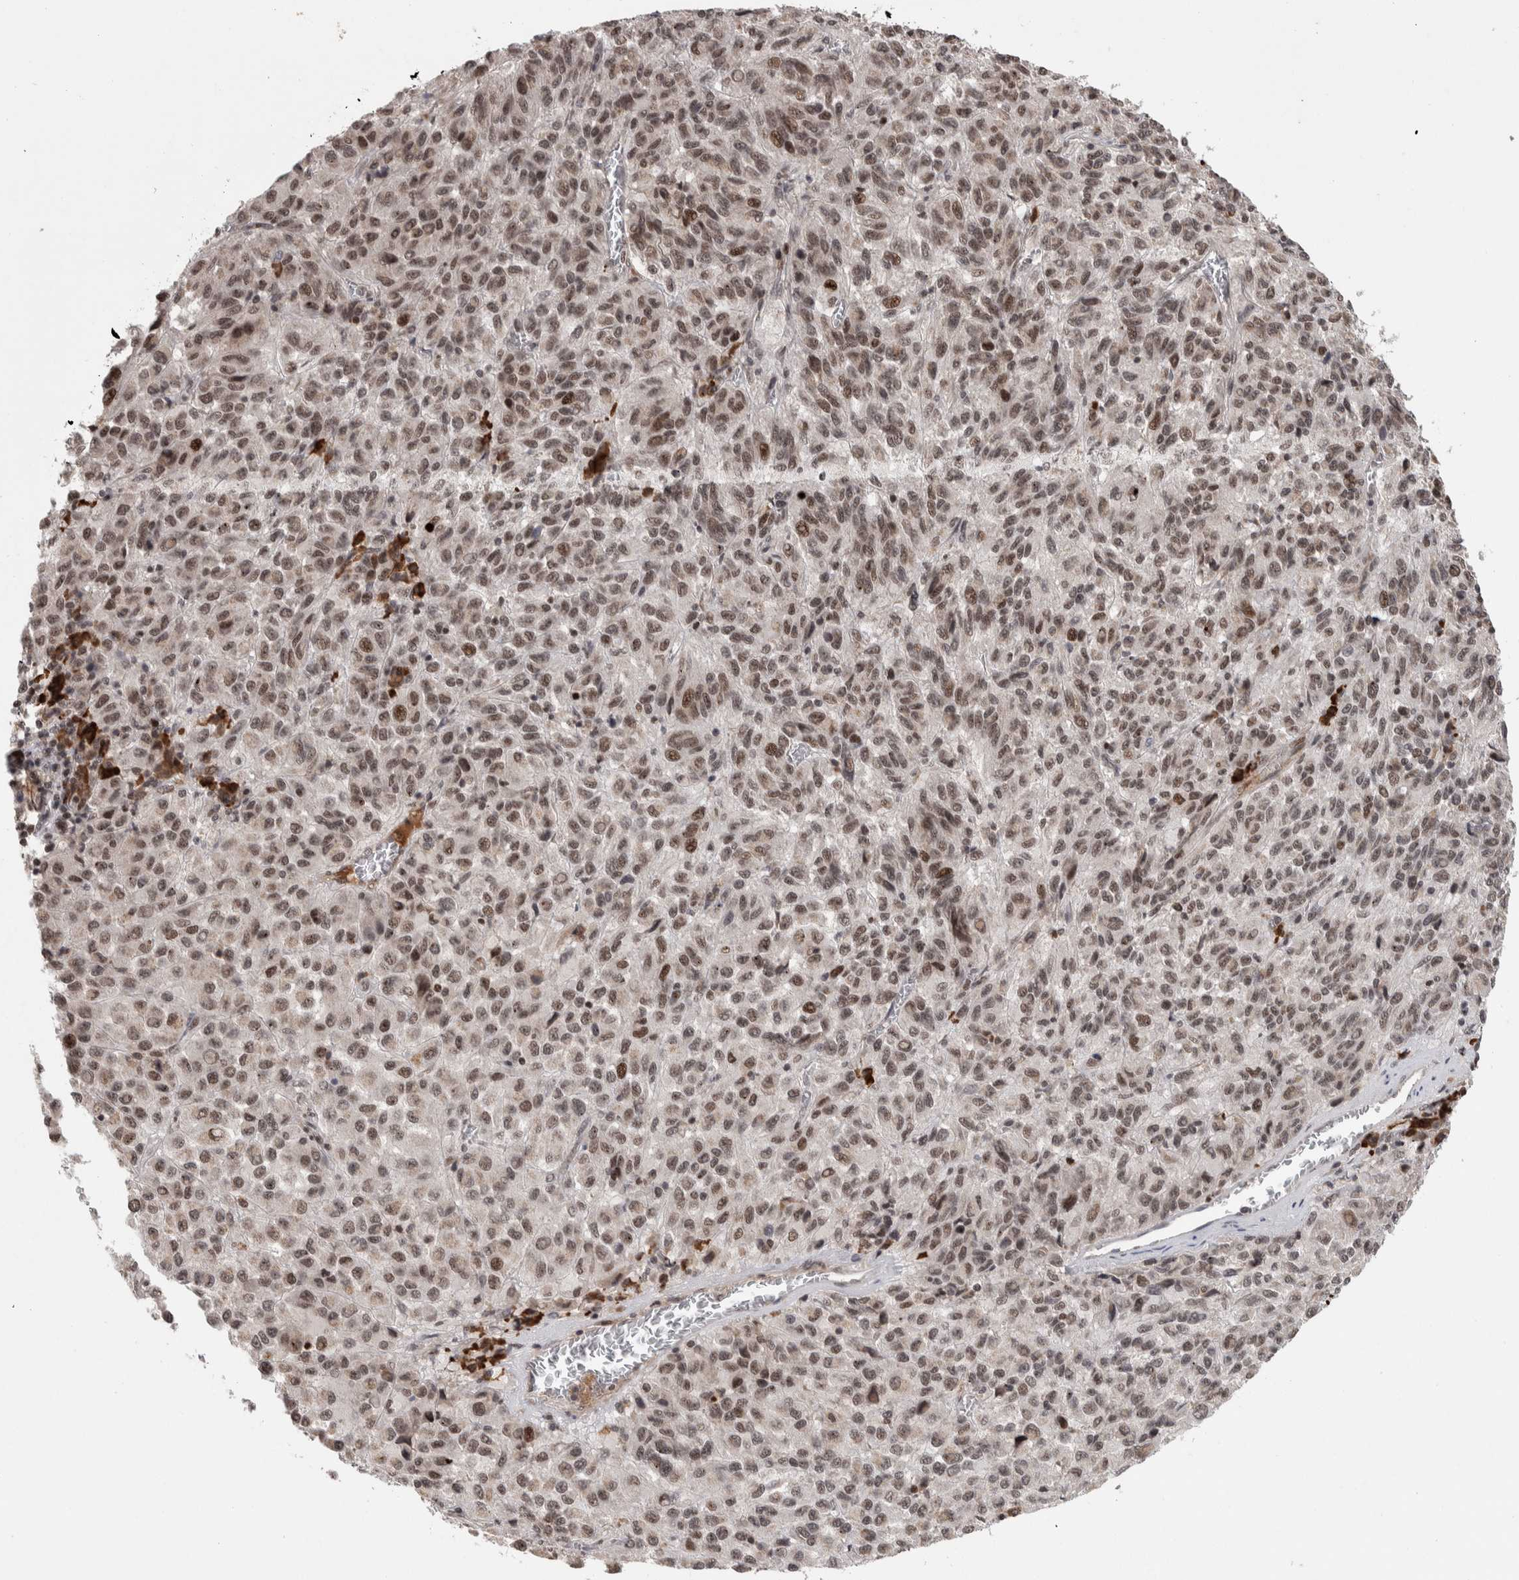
{"staining": {"intensity": "moderate", "quantity": ">75%", "location": "nuclear"}, "tissue": "skin cancer", "cell_type": "Tumor cells", "image_type": "cancer", "snomed": [{"axis": "morphology", "description": "Squamous cell carcinoma, NOS"}, {"axis": "topography", "description": "Skin"}], "caption": "Protein analysis of skin squamous cell carcinoma tissue reveals moderate nuclear staining in approximately >75% of tumor cells.", "gene": "ZNF592", "patient": {"sex": "female", "age": 73}}